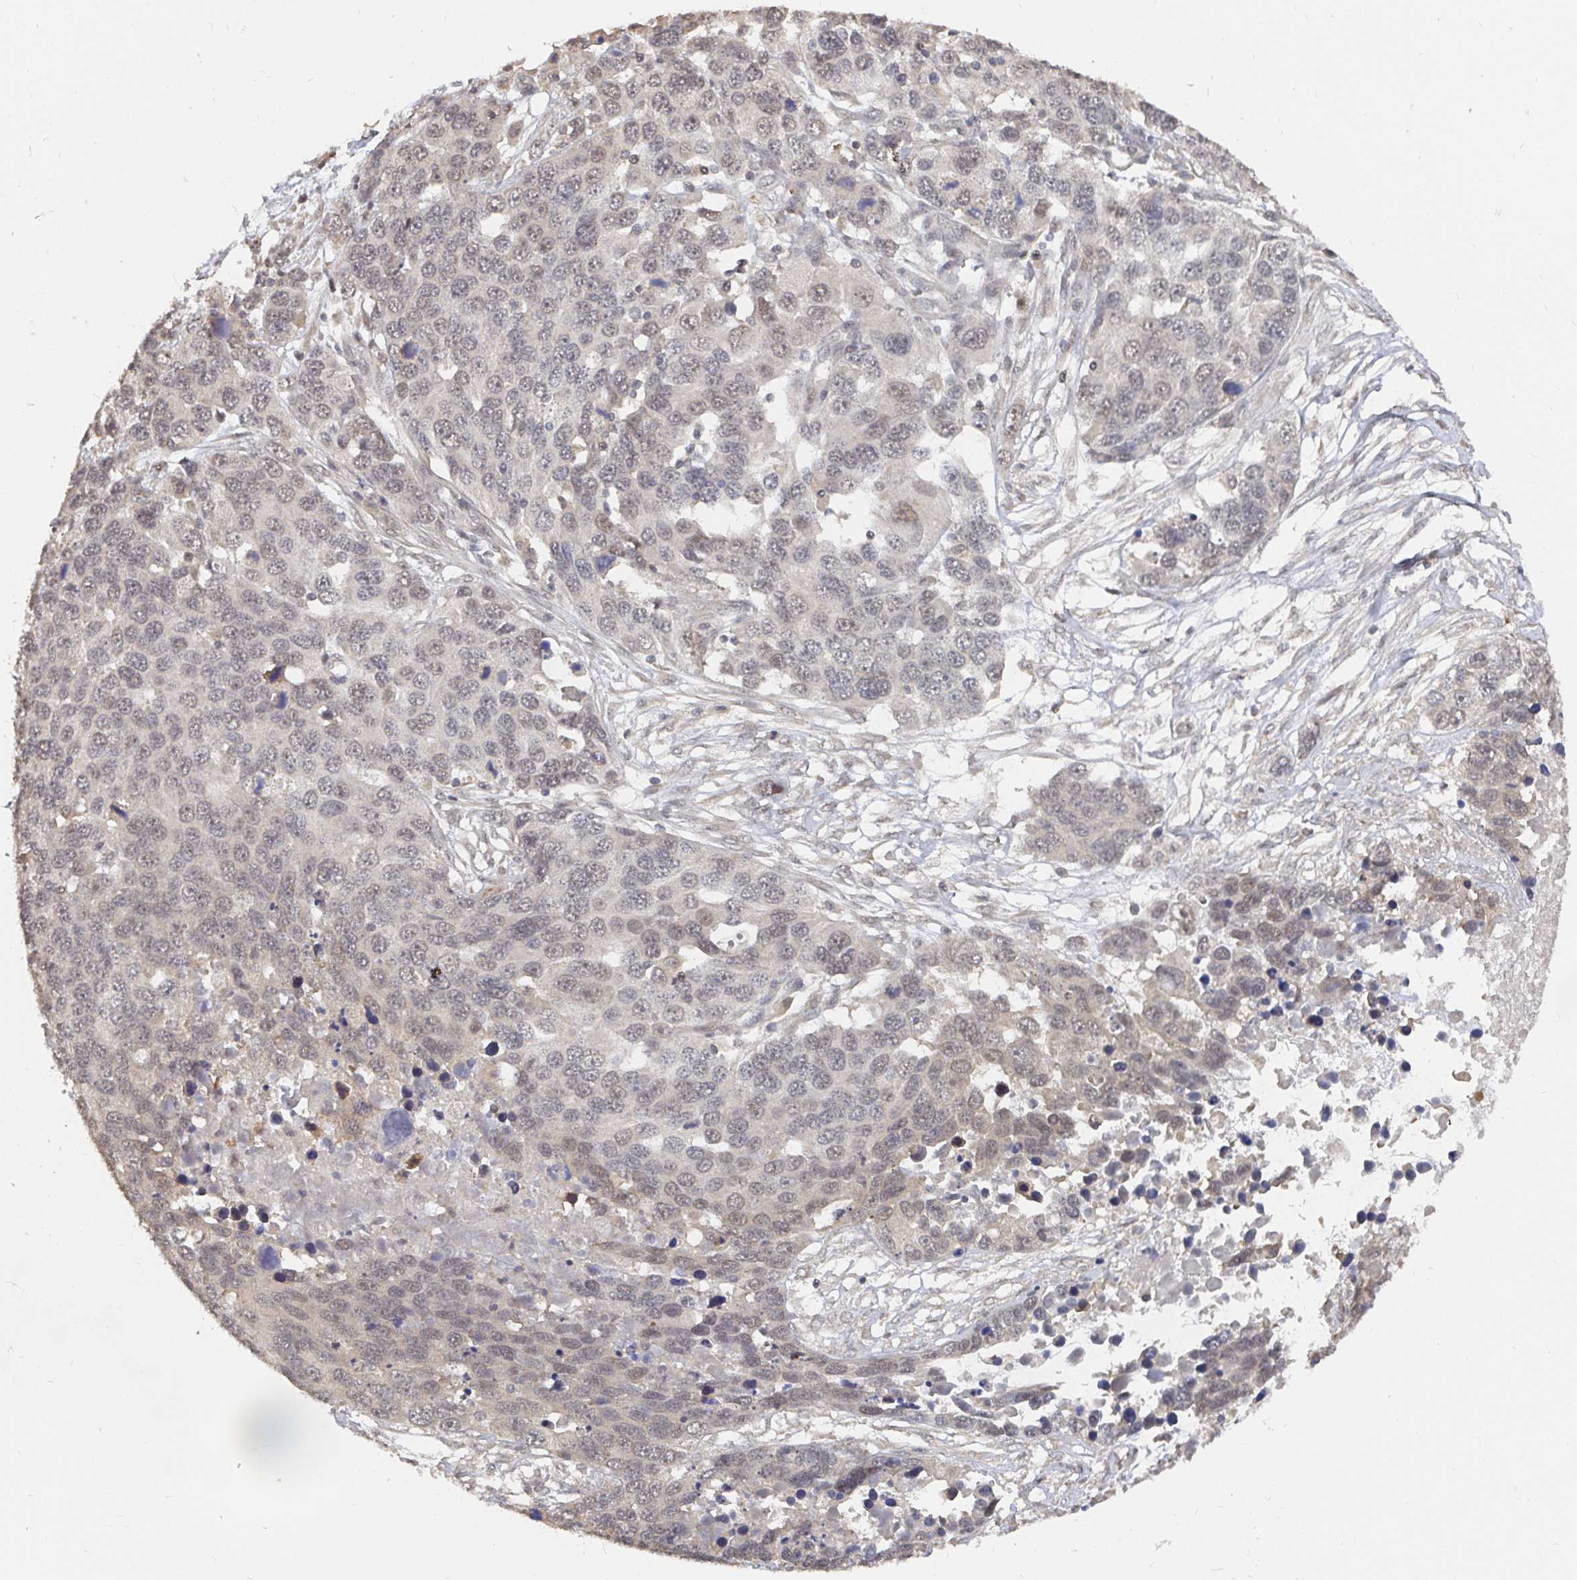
{"staining": {"intensity": "weak", "quantity": "25%-75%", "location": "nuclear"}, "tissue": "ovarian cancer", "cell_type": "Tumor cells", "image_type": "cancer", "snomed": [{"axis": "morphology", "description": "Cystadenocarcinoma, serous, NOS"}, {"axis": "topography", "description": "Ovary"}], "caption": "Weak nuclear staining for a protein is present in approximately 25%-75% of tumor cells of serous cystadenocarcinoma (ovarian) using immunohistochemistry.", "gene": "LRP5", "patient": {"sex": "female", "age": 76}}